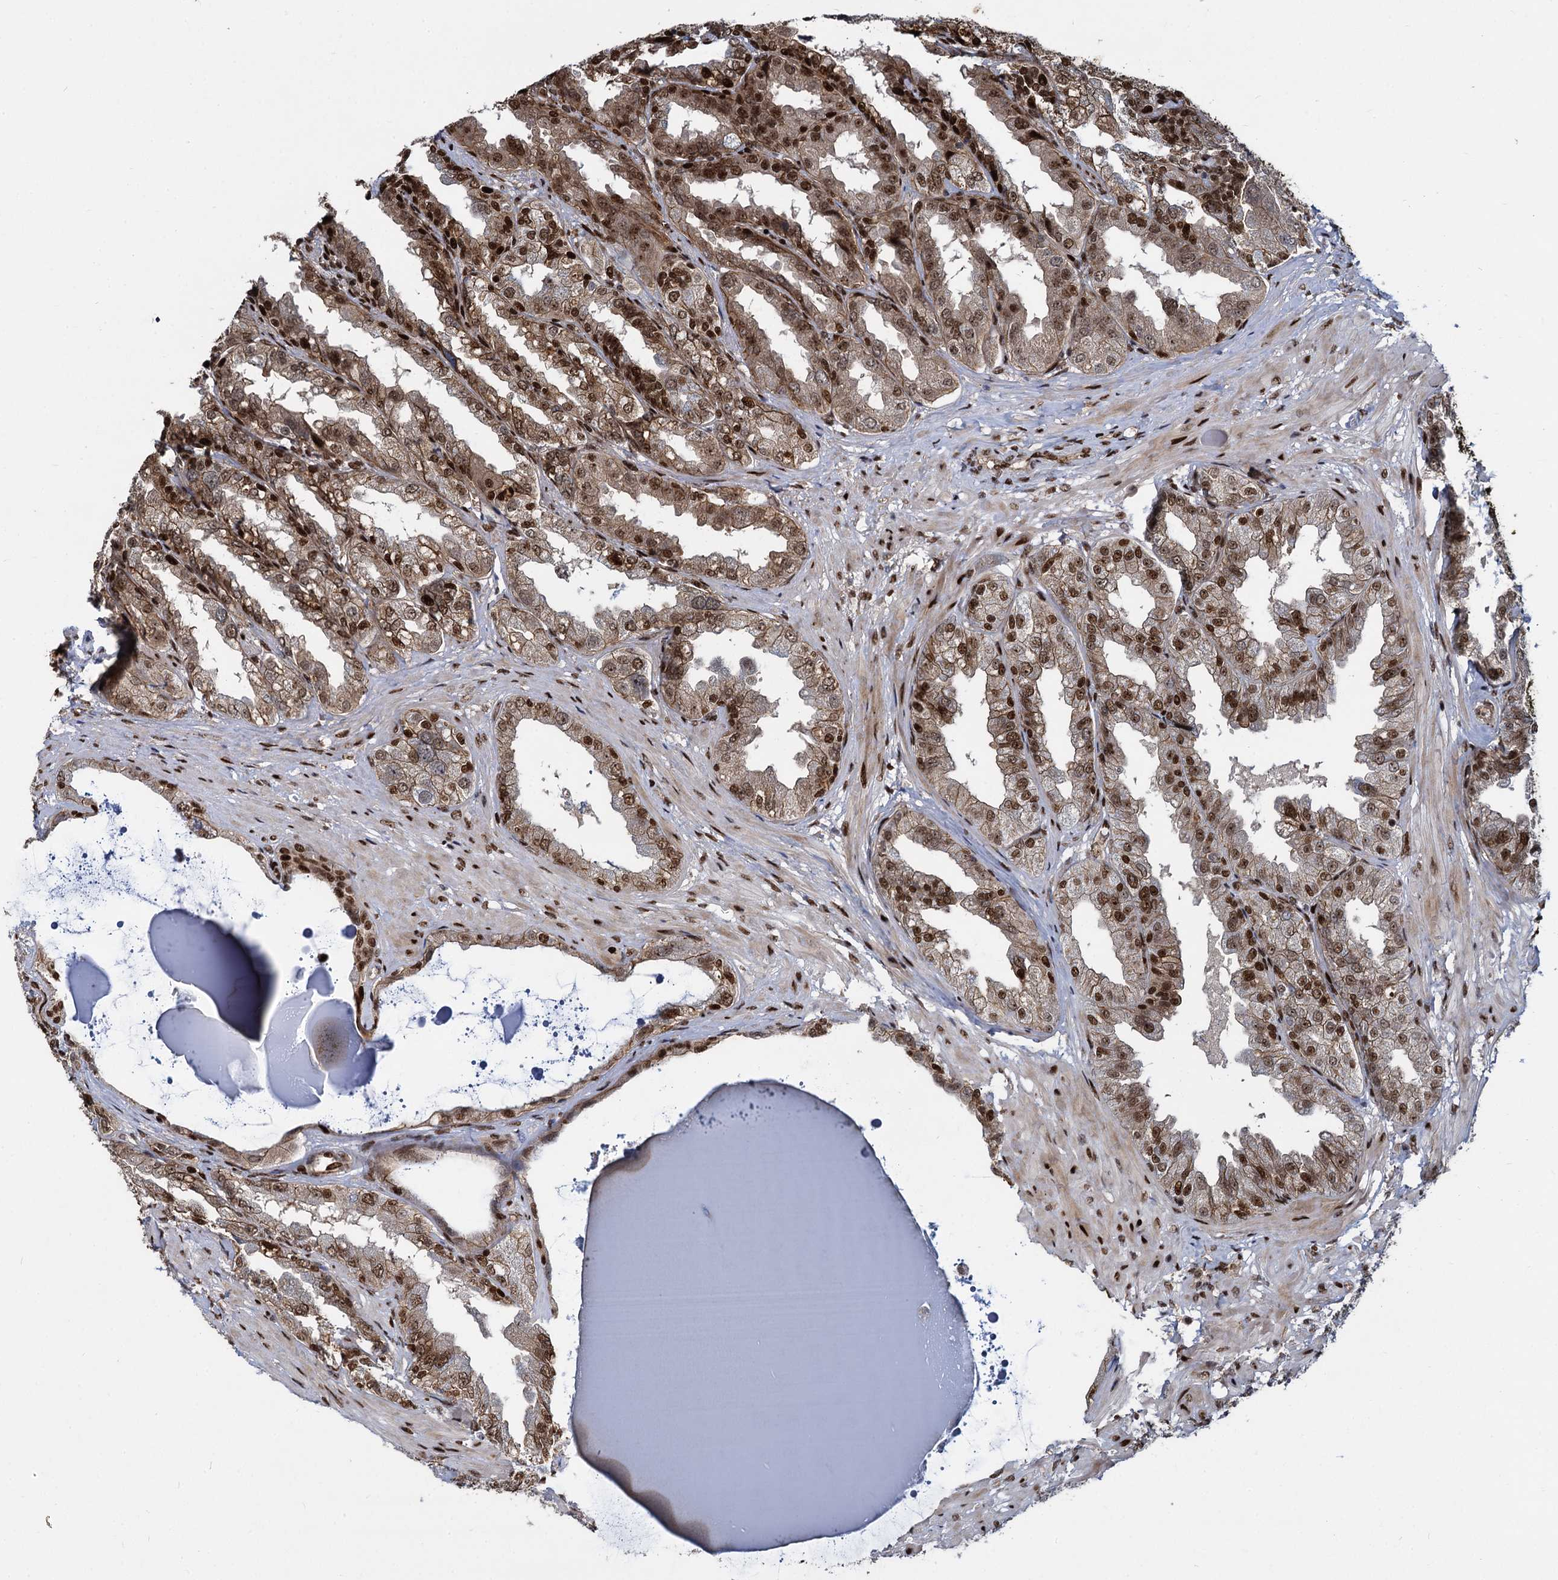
{"staining": {"intensity": "moderate", "quantity": ">75%", "location": "cytoplasmic/membranous,nuclear"}, "tissue": "seminal vesicle", "cell_type": "Glandular cells", "image_type": "normal", "snomed": [{"axis": "morphology", "description": "Normal tissue, NOS"}, {"axis": "topography", "description": "Seminal veicle"}], "caption": "Brown immunohistochemical staining in normal human seminal vesicle reveals moderate cytoplasmic/membranous,nuclear staining in approximately >75% of glandular cells. (DAB (3,3'-diaminobenzidine) = brown stain, brightfield microscopy at high magnification).", "gene": "ANKRD49", "patient": {"sex": "male", "age": 63}}